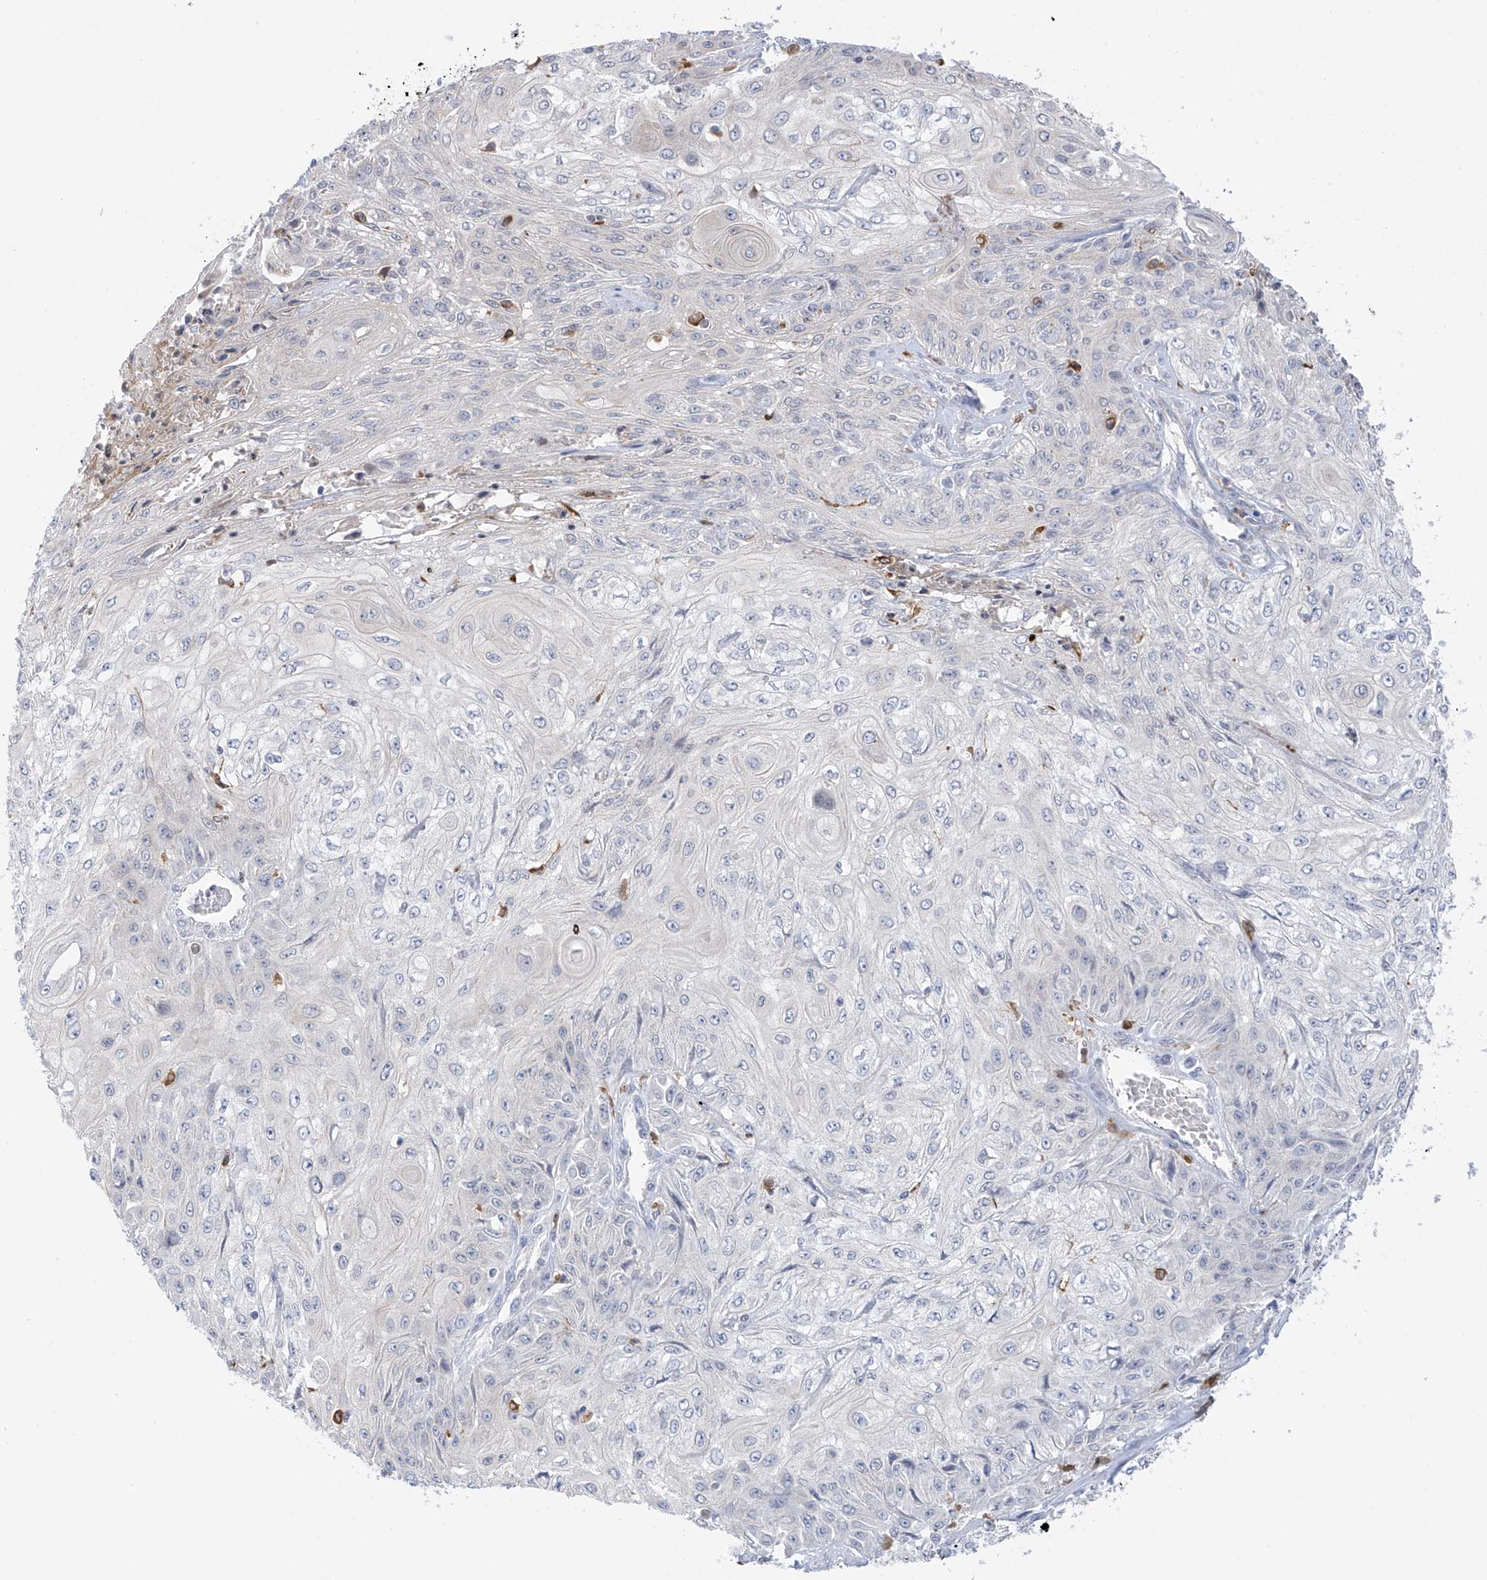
{"staining": {"intensity": "negative", "quantity": "none", "location": "none"}, "tissue": "skin cancer", "cell_type": "Tumor cells", "image_type": "cancer", "snomed": [{"axis": "morphology", "description": "Squamous cell carcinoma, NOS"}, {"axis": "morphology", "description": "Squamous cell carcinoma, metastatic, NOS"}, {"axis": "topography", "description": "Skin"}, {"axis": "topography", "description": "Lymph node"}], "caption": "Skin cancer (metastatic squamous cell carcinoma) was stained to show a protein in brown. There is no significant expression in tumor cells.", "gene": "TBXAS1", "patient": {"sex": "male", "age": 75}}